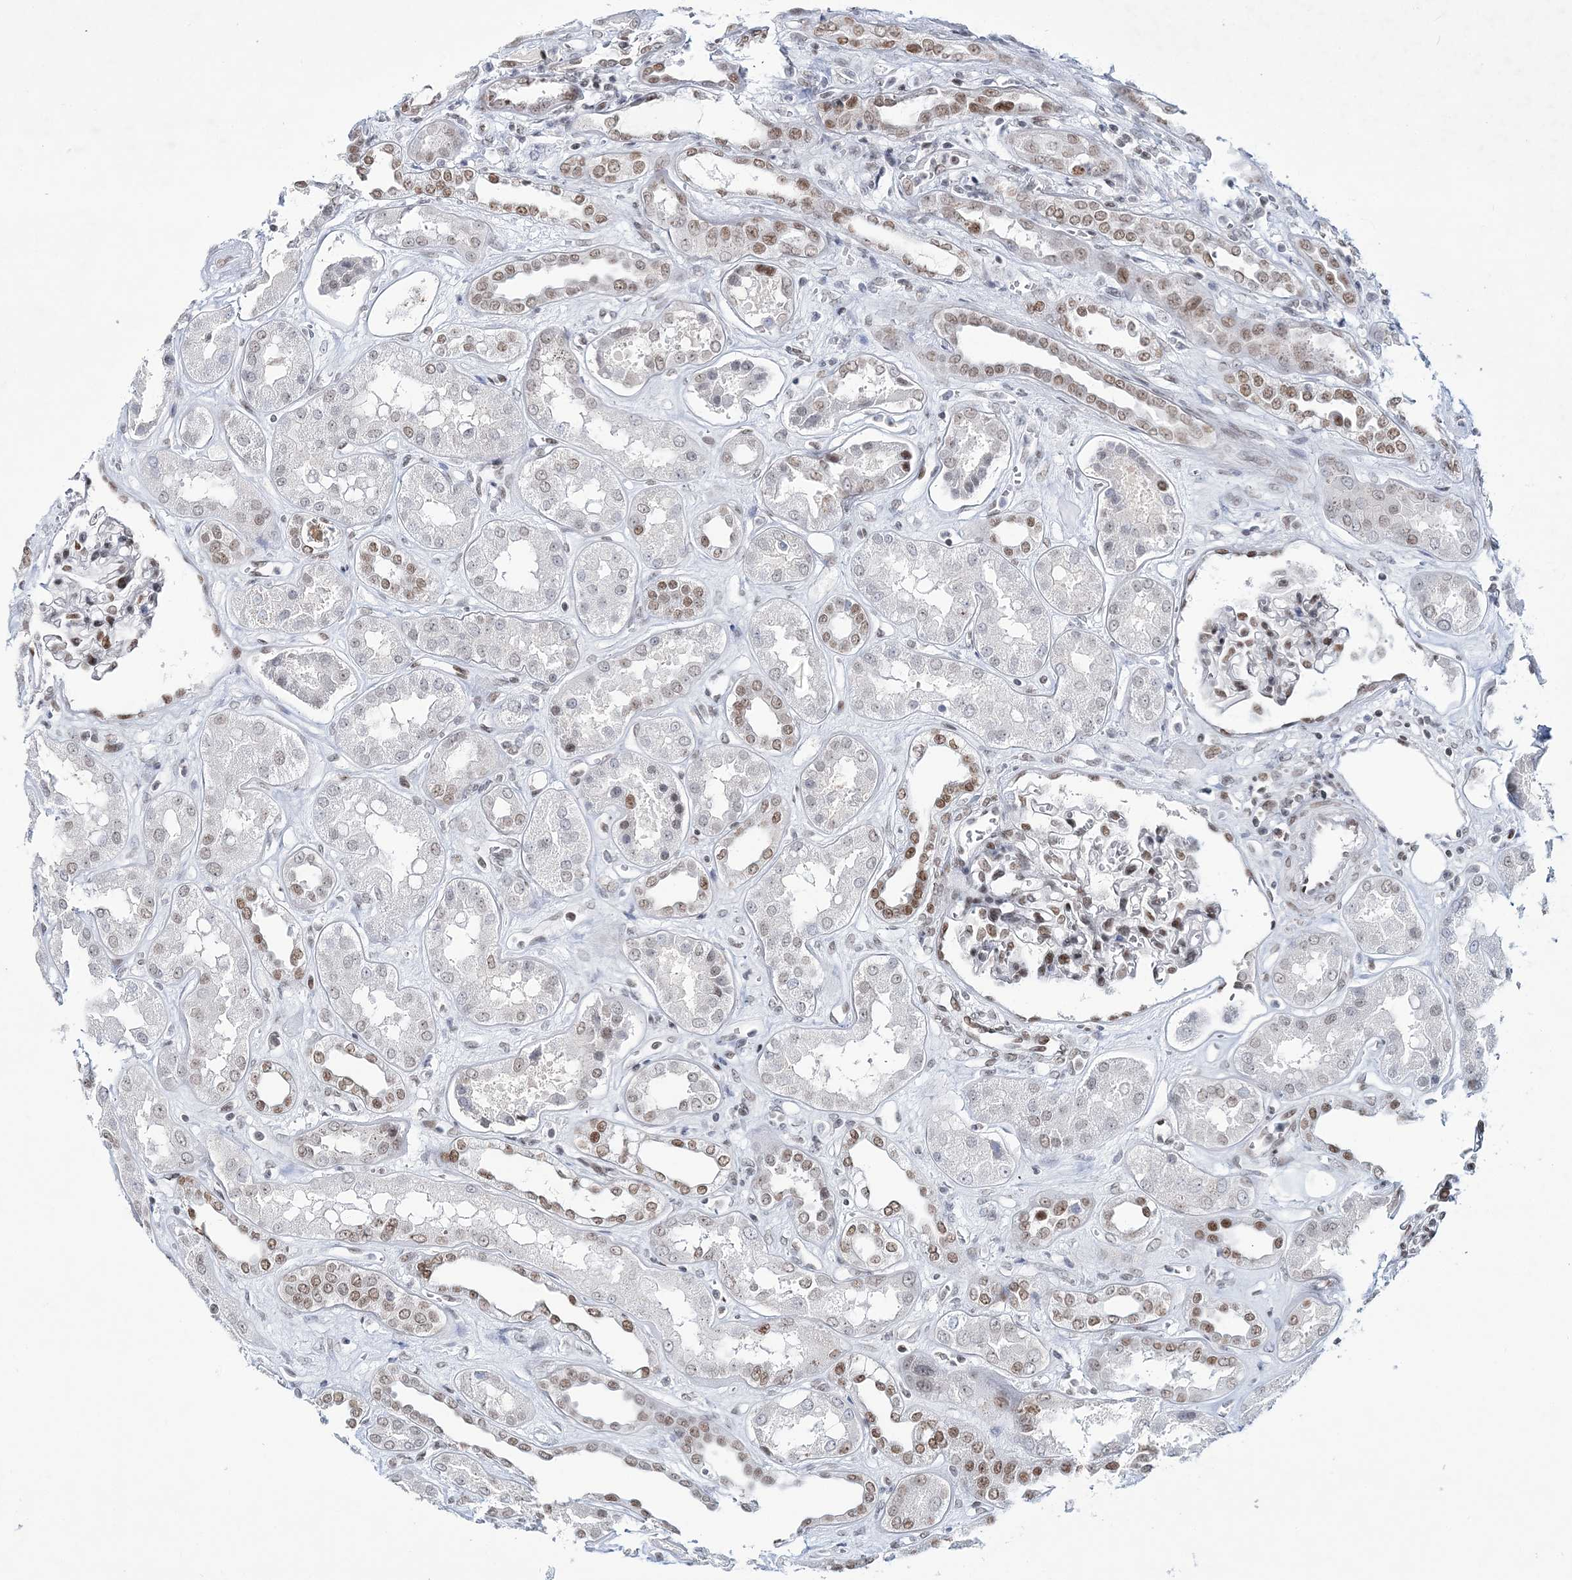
{"staining": {"intensity": "moderate", "quantity": ">75%", "location": "nuclear"}, "tissue": "kidney", "cell_type": "Cells in glomeruli", "image_type": "normal", "snomed": [{"axis": "morphology", "description": "Normal tissue, NOS"}, {"axis": "topography", "description": "Kidney"}], "caption": "A high-resolution image shows immunohistochemistry (IHC) staining of normal kidney, which reveals moderate nuclear expression in about >75% of cells in glomeruli. The staining was performed using DAB (3,3'-diaminobenzidine), with brown indicating positive protein expression. Nuclei are stained blue with hematoxylin.", "gene": "LRRFIP2", "patient": {"sex": "male", "age": 59}}